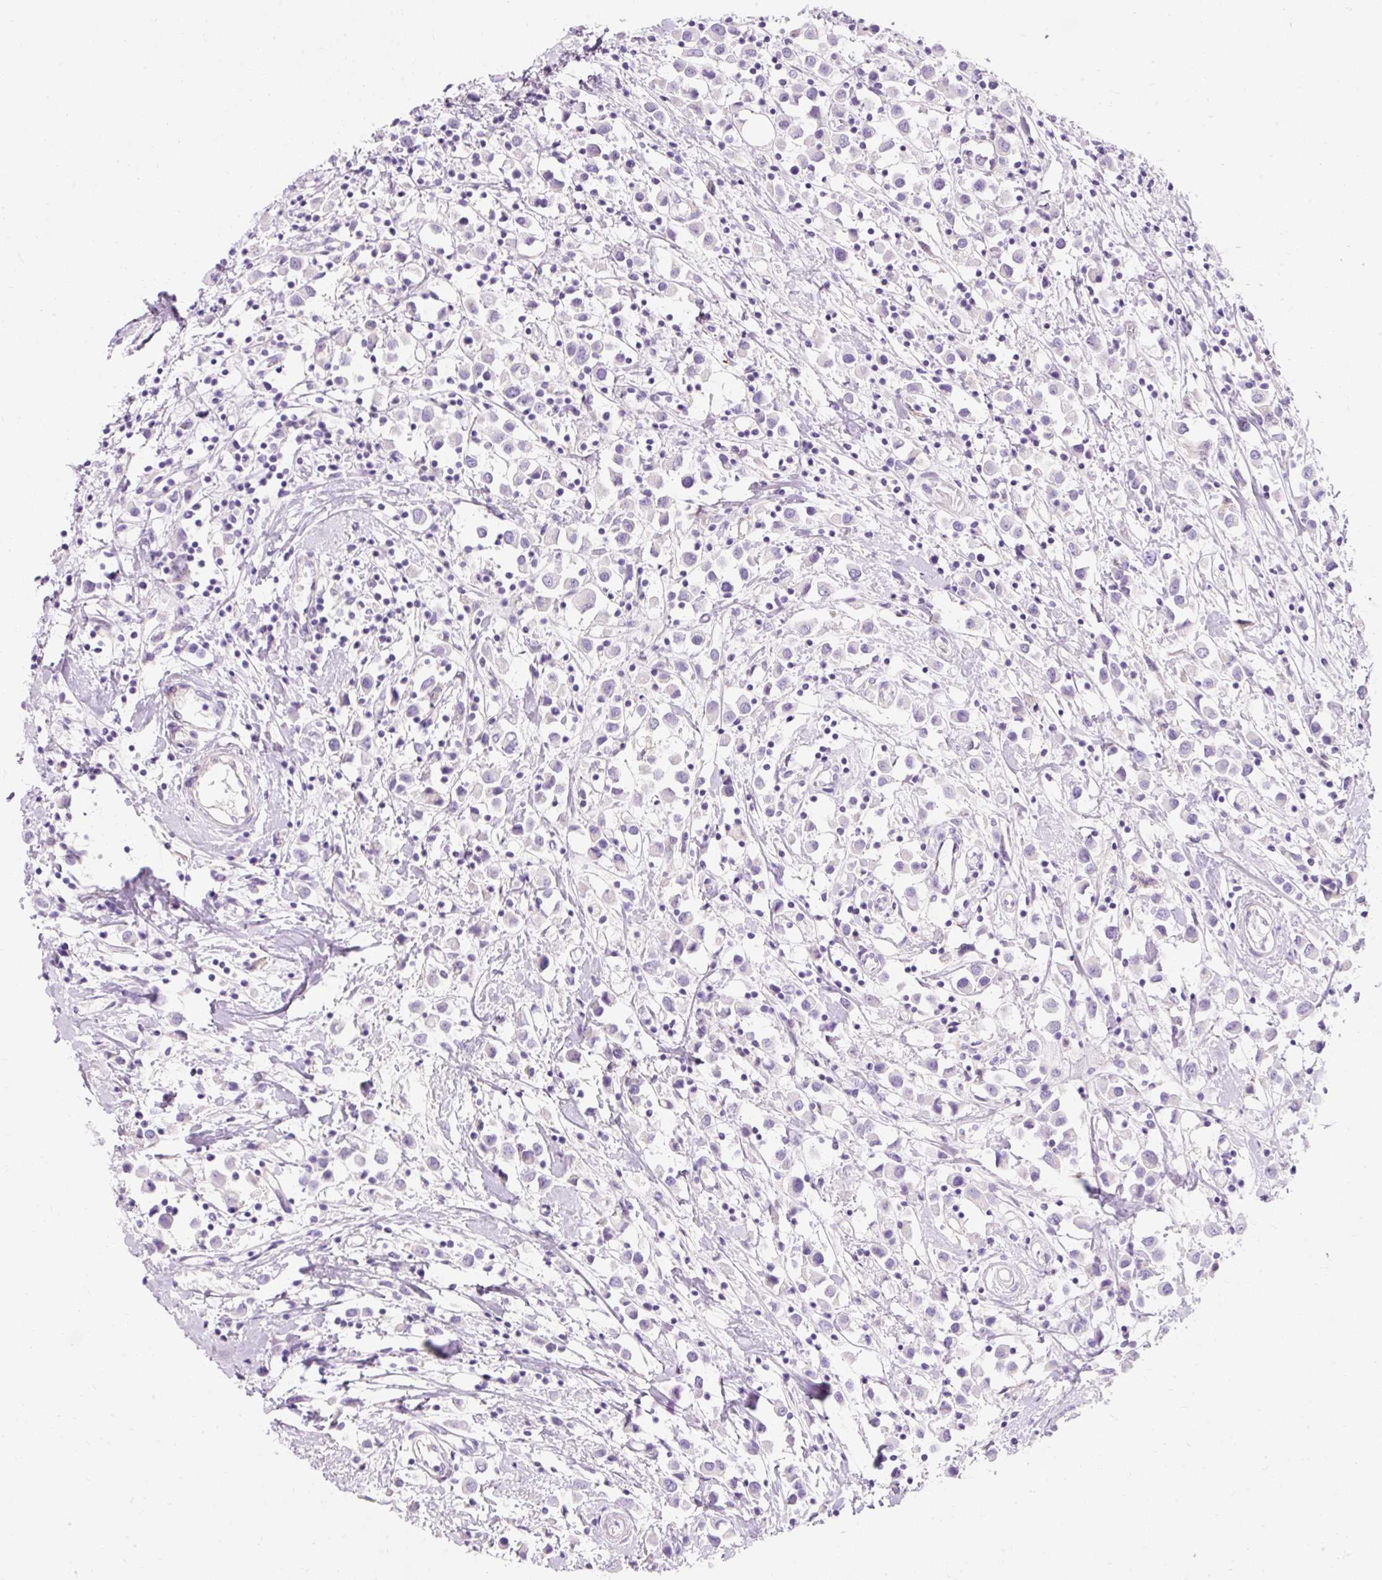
{"staining": {"intensity": "negative", "quantity": "none", "location": "none"}, "tissue": "breast cancer", "cell_type": "Tumor cells", "image_type": "cancer", "snomed": [{"axis": "morphology", "description": "Duct carcinoma"}, {"axis": "topography", "description": "Breast"}], "caption": "Histopathology image shows no significant protein positivity in tumor cells of breast cancer. The staining was performed using DAB (3,3'-diaminobenzidine) to visualize the protein expression in brown, while the nuclei were stained in blue with hematoxylin (Magnification: 20x).", "gene": "TMEM213", "patient": {"sex": "female", "age": 61}}